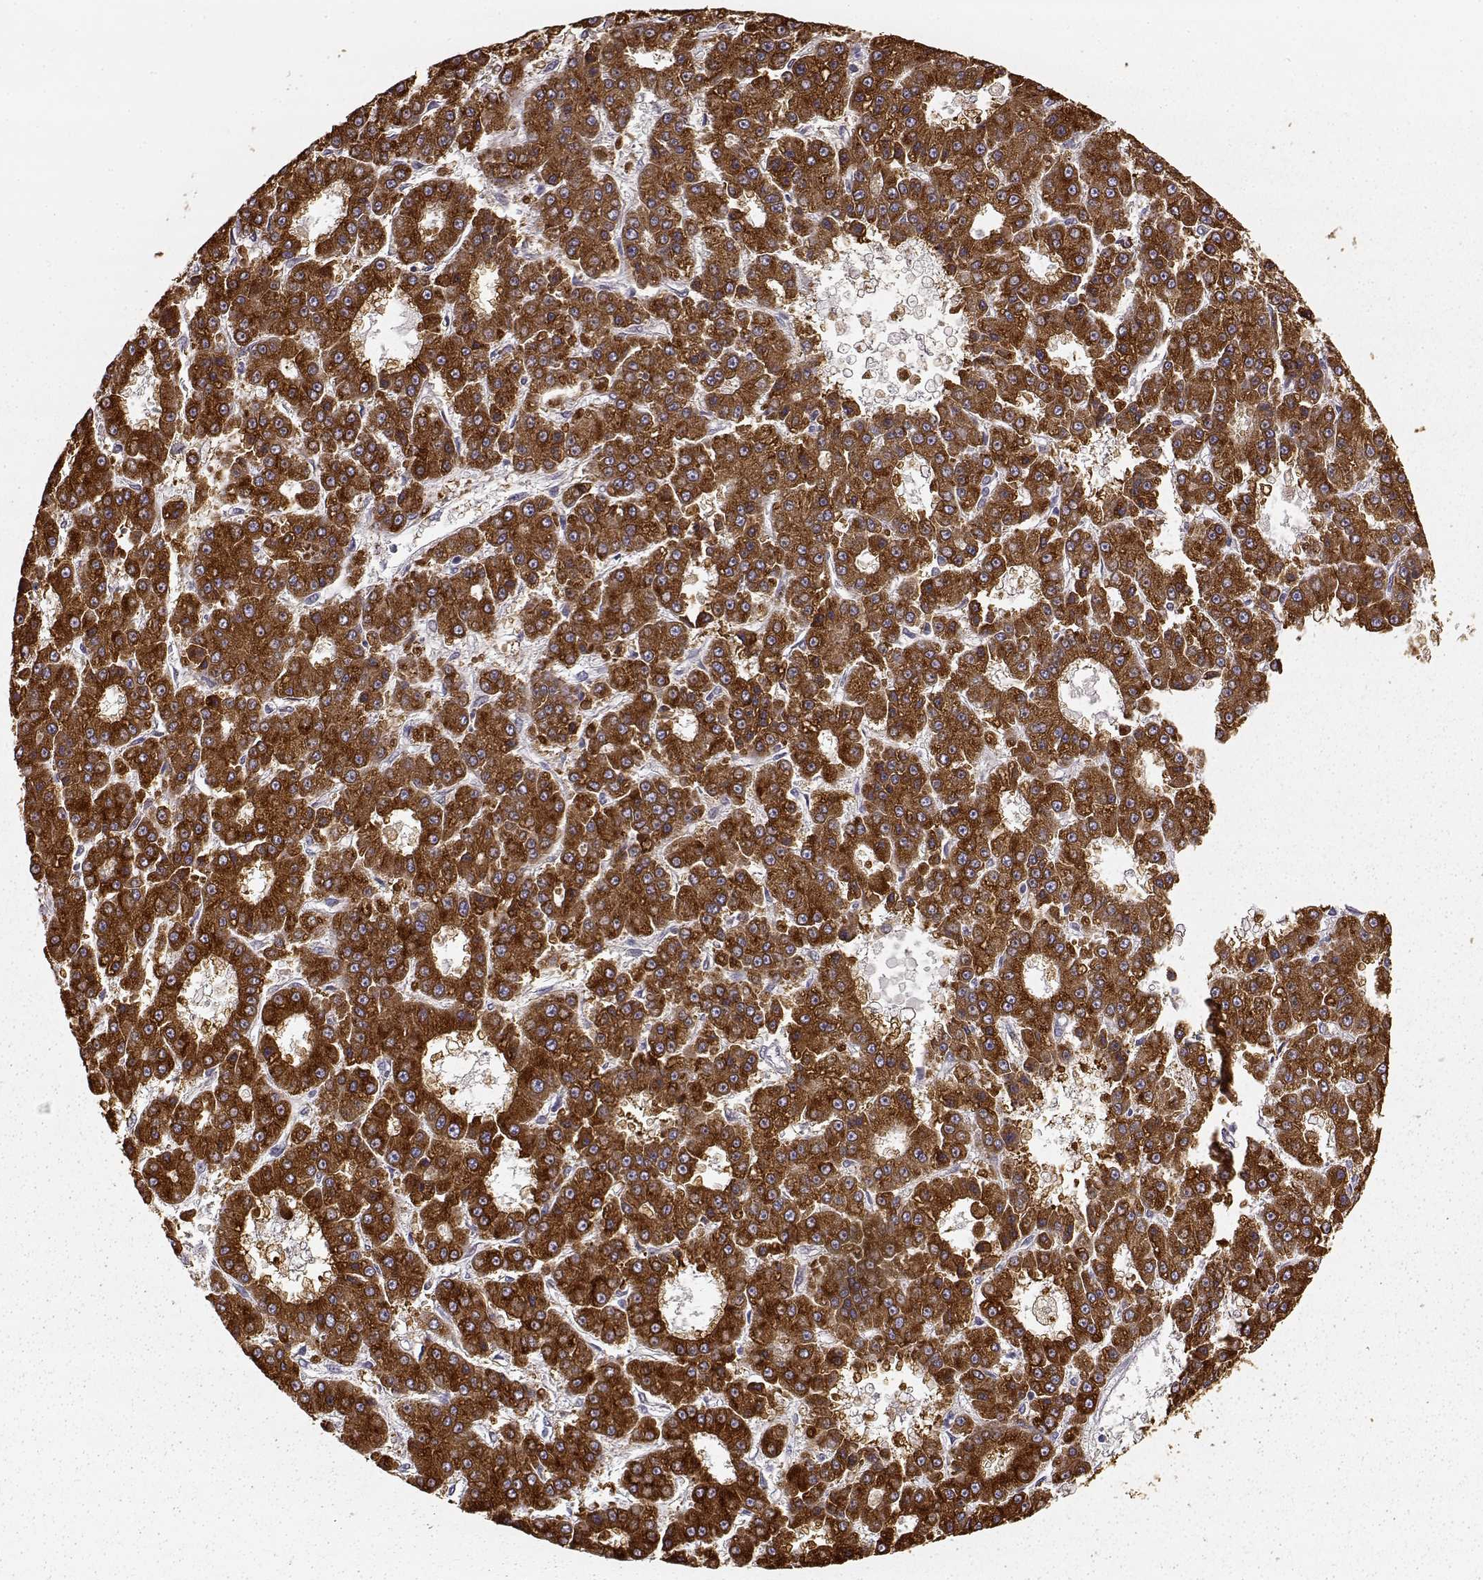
{"staining": {"intensity": "strong", "quantity": ">75%", "location": "cytoplasmic/membranous"}, "tissue": "liver cancer", "cell_type": "Tumor cells", "image_type": "cancer", "snomed": [{"axis": "morphology", "description": "Carcinoma, Hepatocellular, NOS"}, {"axis": "topography", "description": "Liver"}], "caption": "Liver cancer stained with a protein marker reveals strong staining in tumor cells.", "gene": "GHR", "patient": {"sex": "male", "age": 70}}